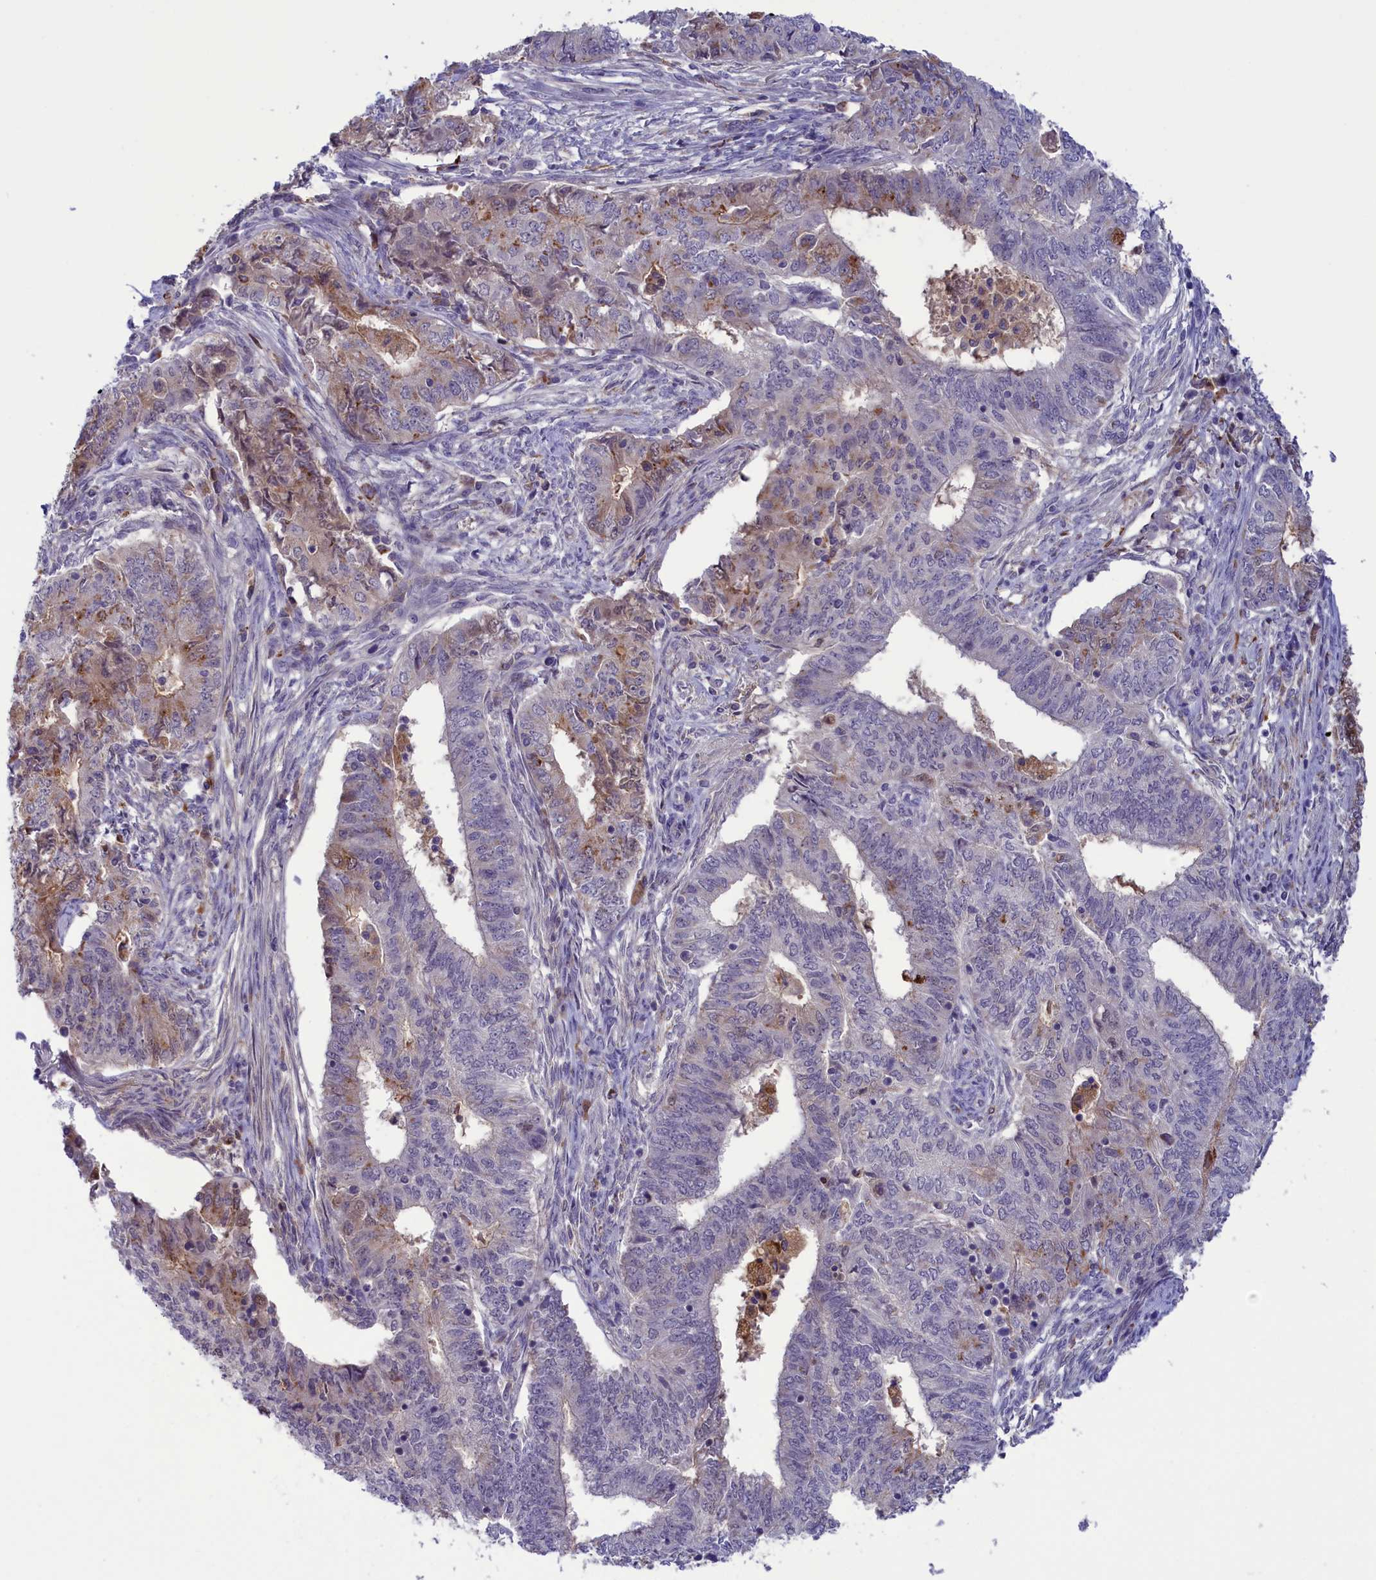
{"staining": {"intensity": "weak", "quantity": "<25%", "location": "cytoplasmic/membranous"}, "tissue": "endometrial cancer", "cell_type": "Tumor cells", "image_type": "cancer", "snomed": [{"axis": "morphology", "description": "Adenocarcinoma, NOS"}, {"axis": "topography", "description": "Endometrium"}], "caption": "DAB (3,3'-diaminobenzidine) immunohistochemical staining of human endometrial cancer (adenocarcinoma) reveals no significant positivity in tumor cells.", "gene": "STYX", "patient": {"sex": "female", "age": 62}}